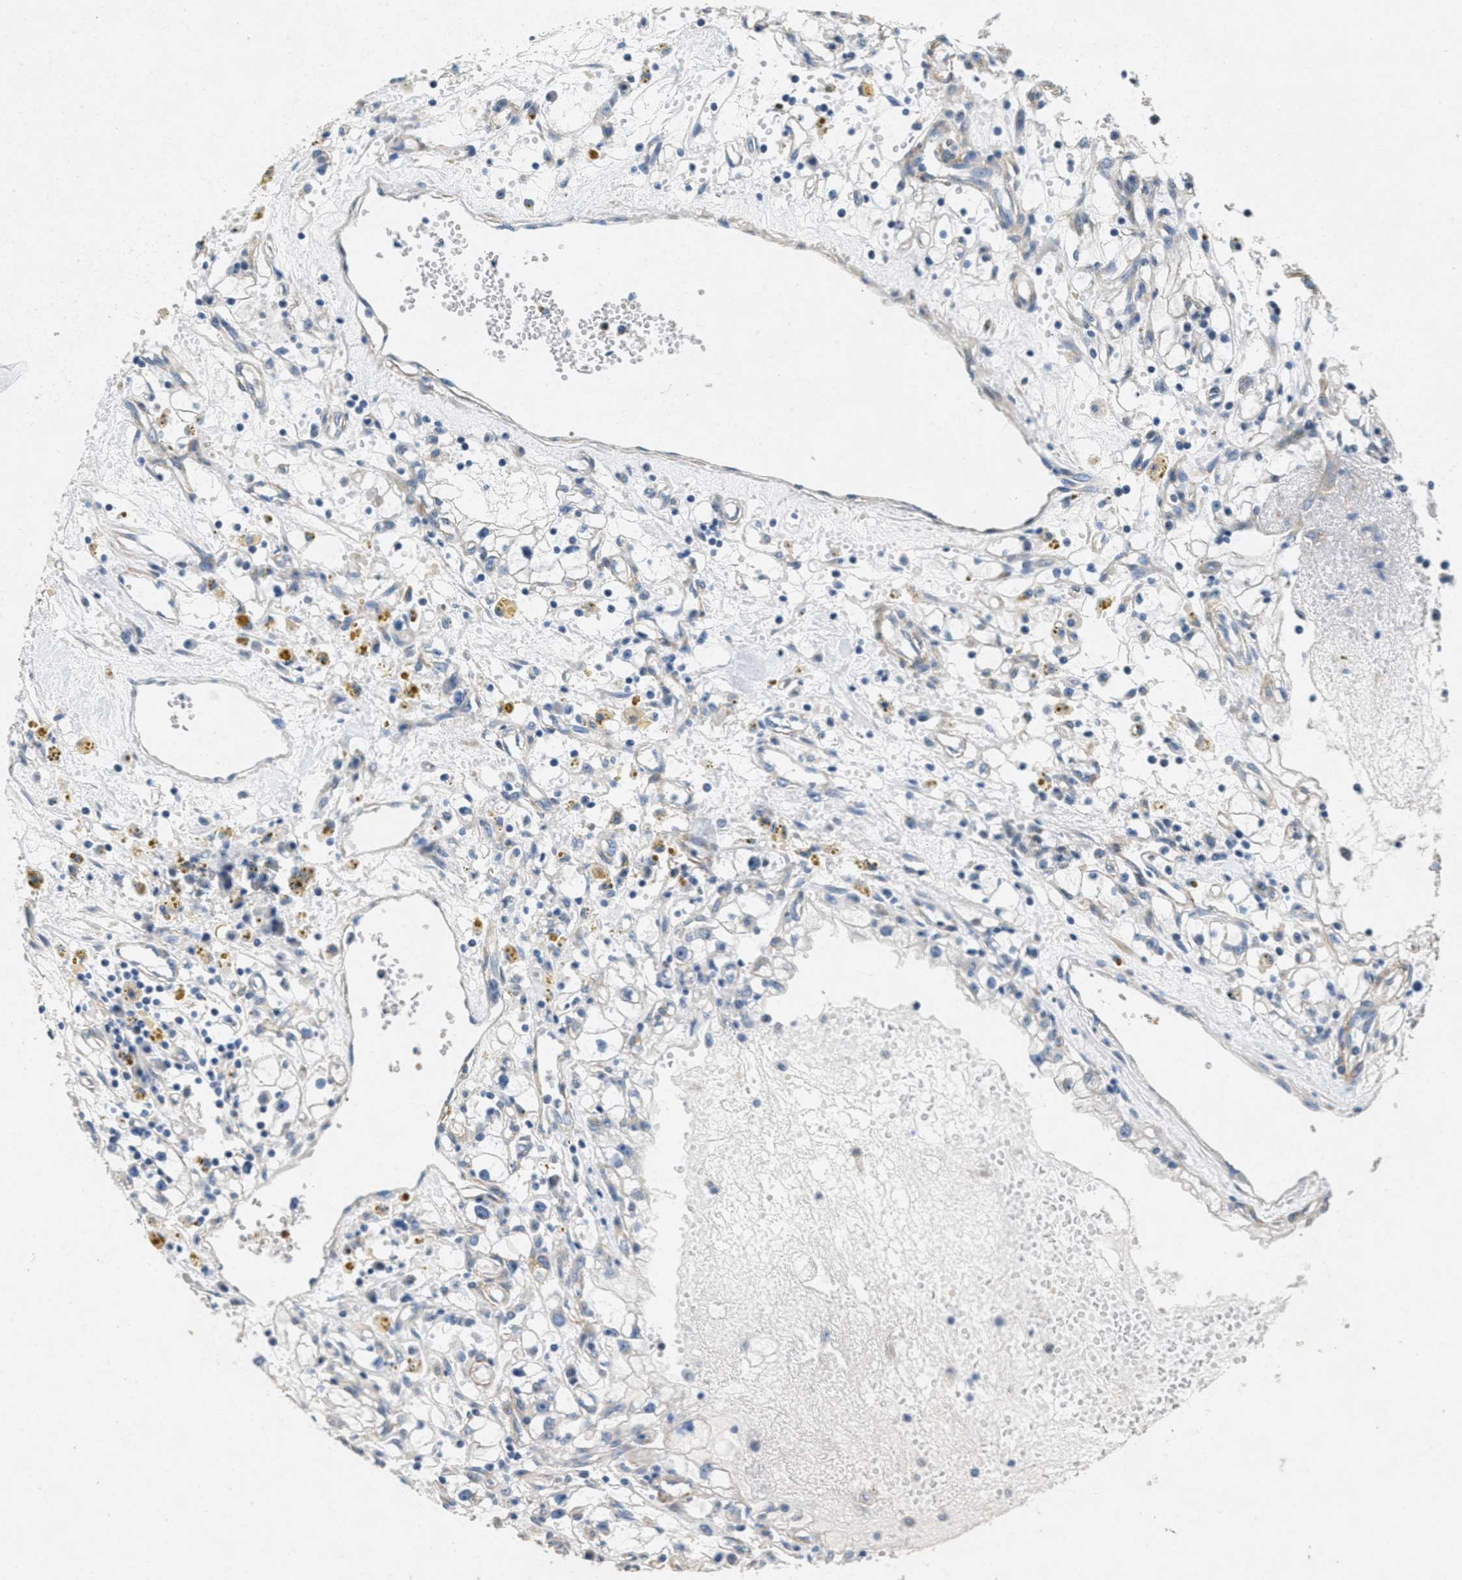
{"staining": {"intensity": "weak", "quantity": "<25%", "location": "cytoplasmic/membranous"}, "tissue": "renal cancer", "cell_type": "Tumor cells", "image_type": "cancer", "snomed": [{"axis": "morphology", "description": "Adenocarcinoma, NOS"}, {"axis": "topography", "description": "Kidney"}], "caption": "Tumor cells show no significant protein staining in renal cancer.", "gene": "TOMM70", "patient": {"sex": "male", "age": 56}}